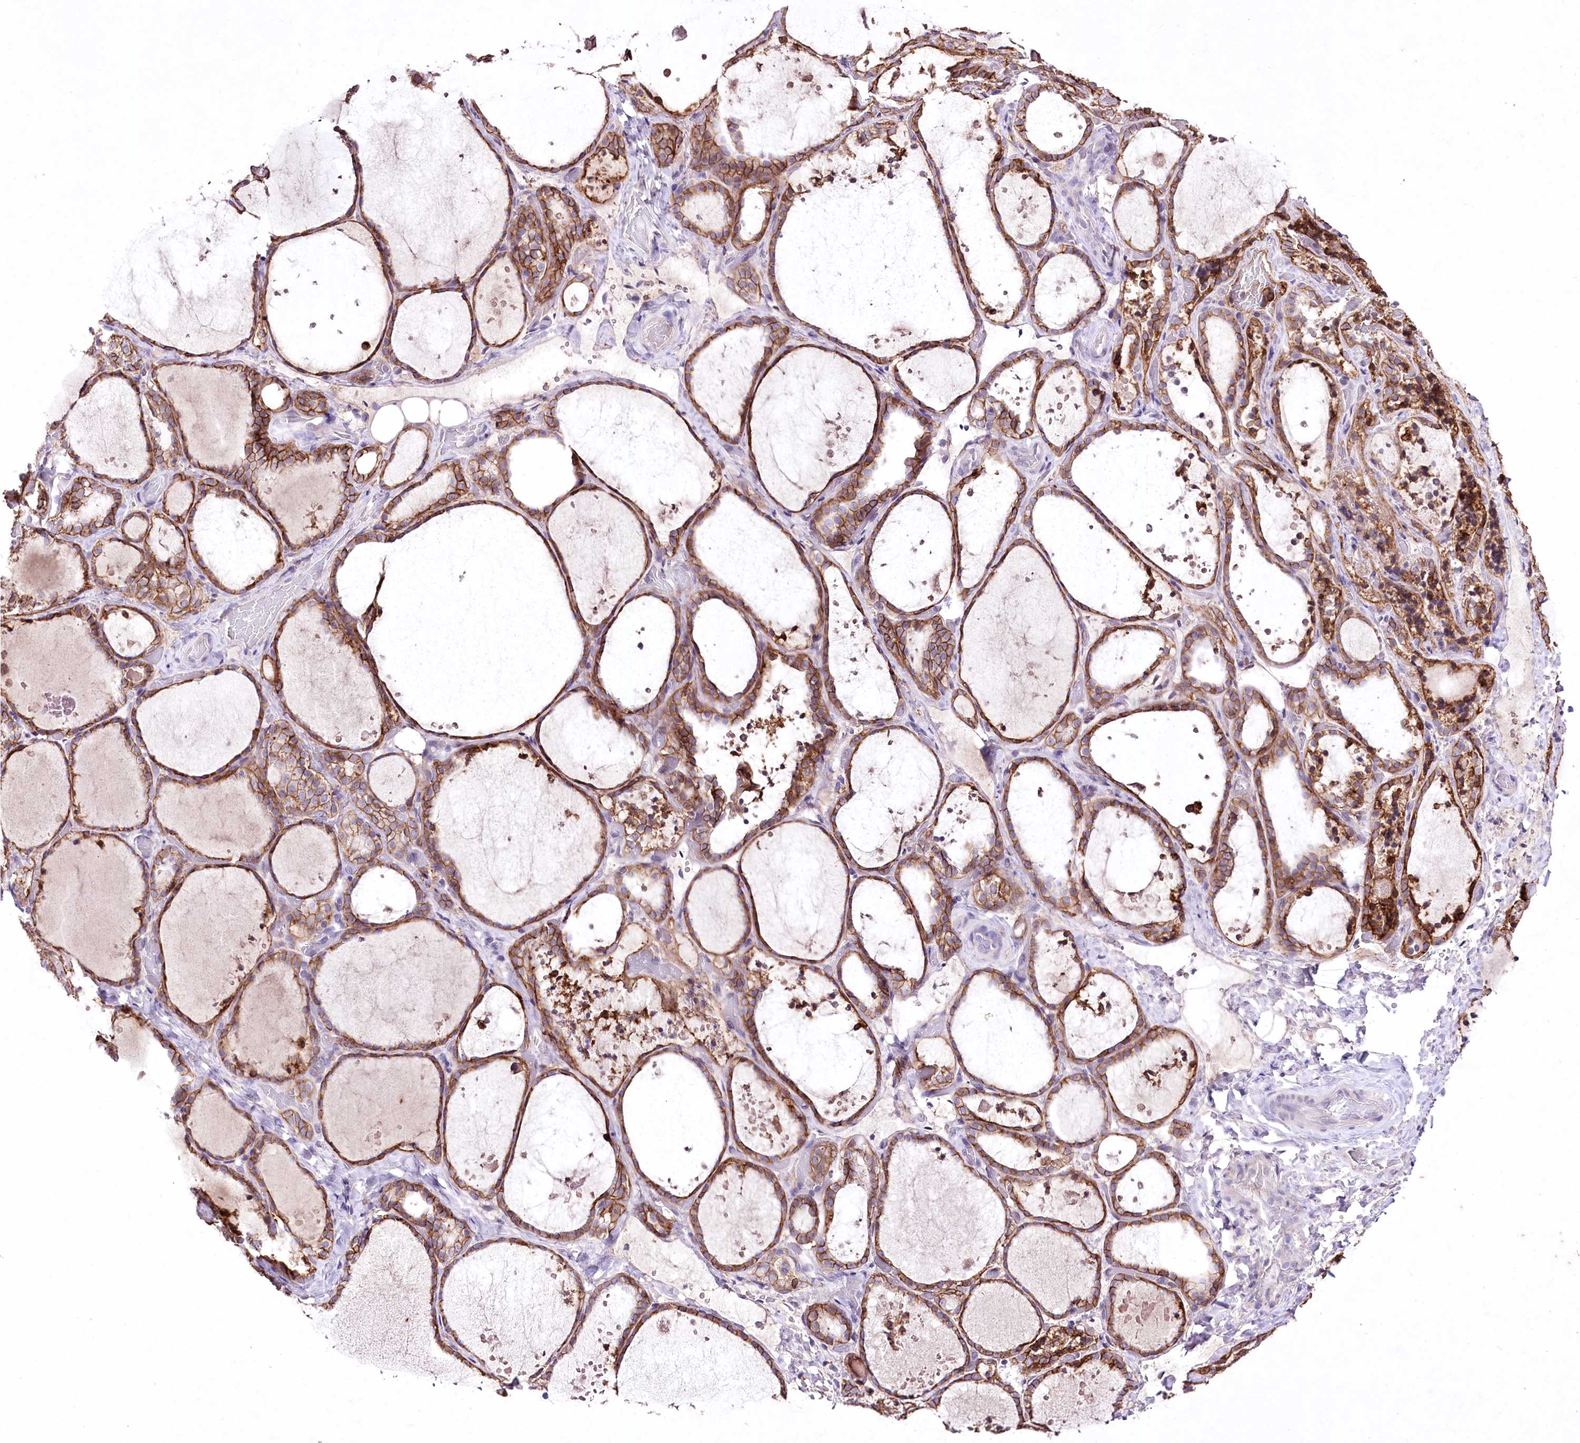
{"staining": {"intensity": "strong", "quantity": "25%-75%", "location": "cytoplasmic/membranous"}, "tissue": "thyroid gland", "cell_type": "Glandular cells", "image_type": "normal", "snomed": [{"axis": "morphology", "description": "Normal tissue, NOS"}, {"axis": "topography", "description": "Thyroid gland"}], "caption": "This photomicrograph displays immunohistochemistry (IHC) staining of benign human thyroid gland, with high strong cytoplasmic/membranous expression in about 25%-75% of glandular cells.", "gene": "ENPP1", "patient": {"sex": "female", "age": 44}}